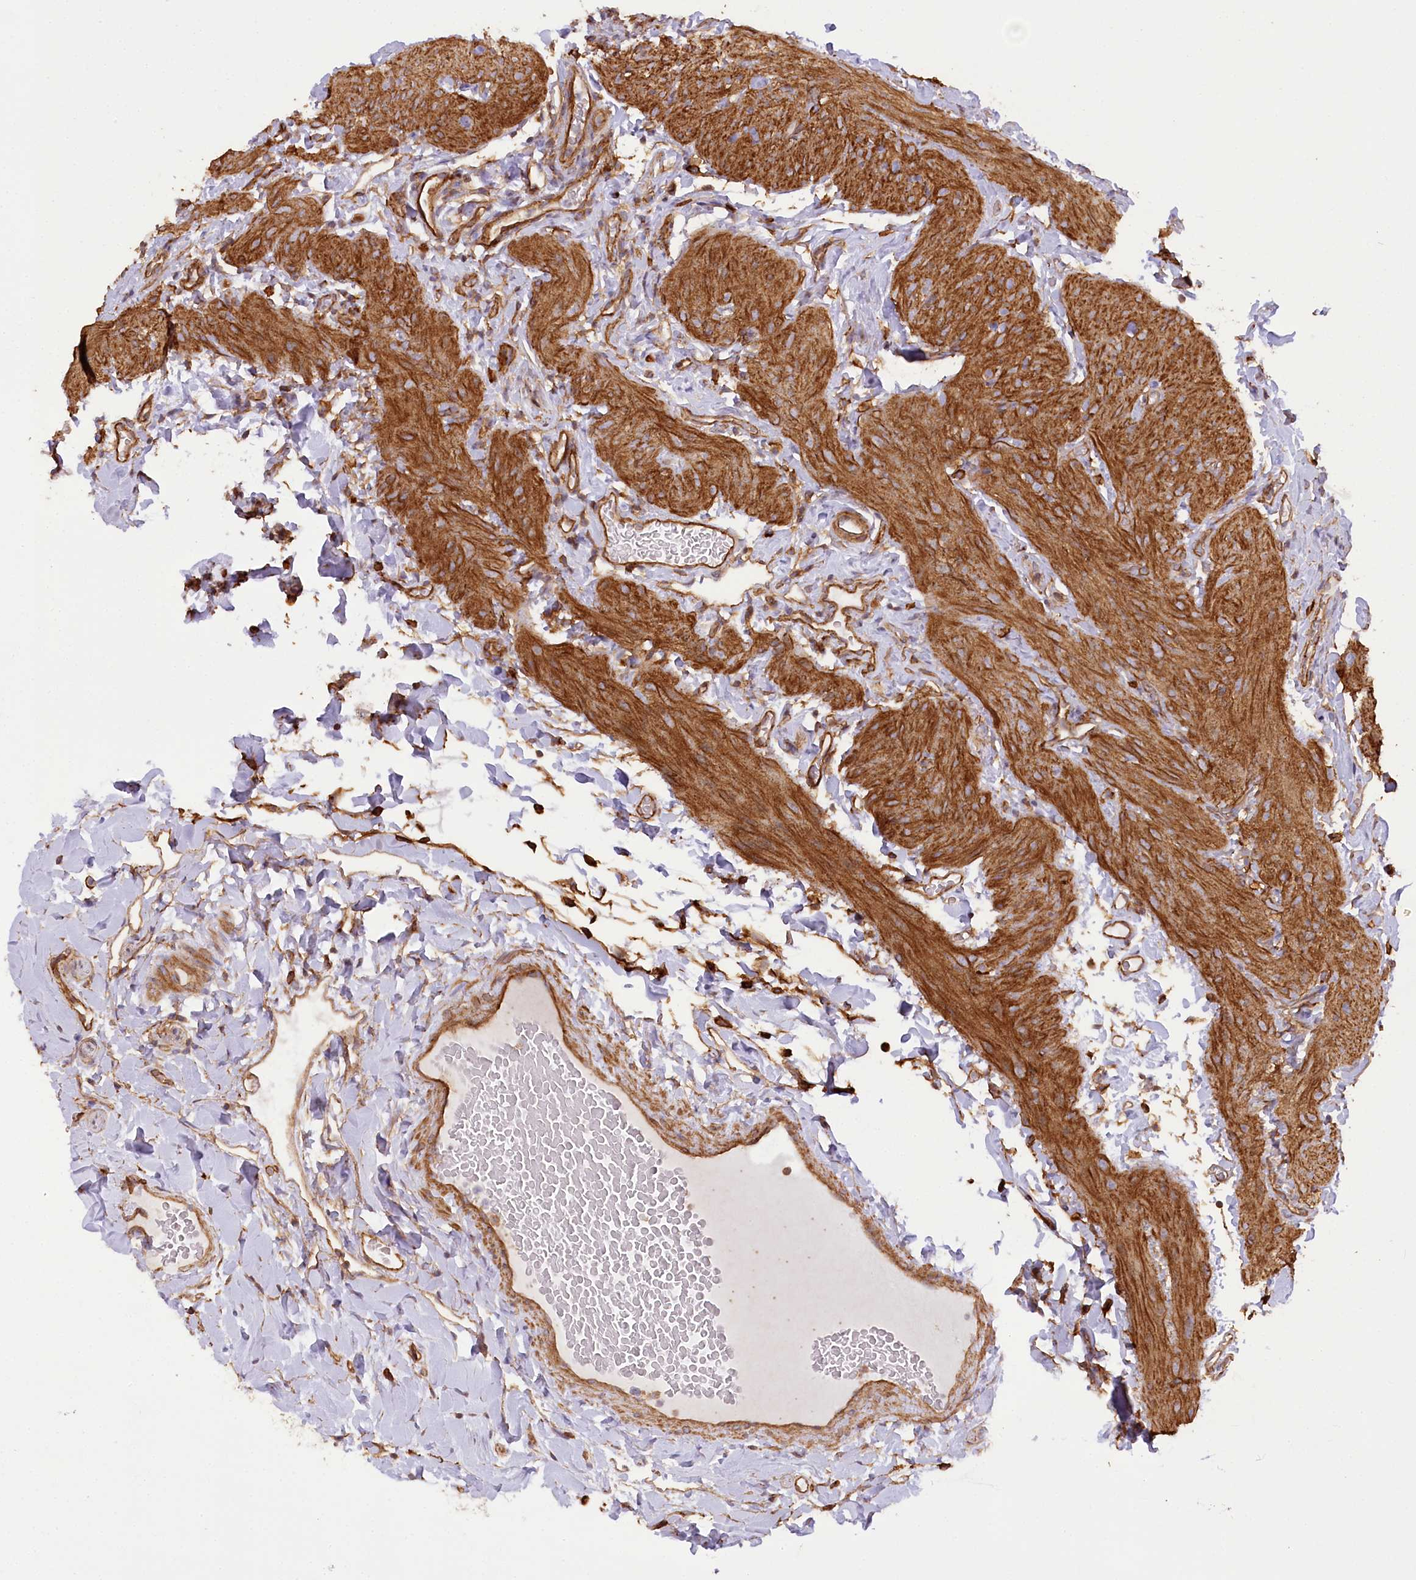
{"staining": {"intensity": "moderate", "quantity": ">75%", "location": "cytoplasmic/membranous"}, "tissue": "gallbladder", "cell_type": "Glandular cells", "image_type": "normal", "snomed": [{"axis": "morphology", "description": "Normal tissue, NOS"}, {"axis": "topography", "description": "Gallbladder"}], "caption": "Protein staining of benign gallbladder reveals moderate cytoplasmic/membranous positivity in approximately >75% of glandular cells.", "gene": "SYNPO2", "patient": {"sex": "female", "age": 30}}